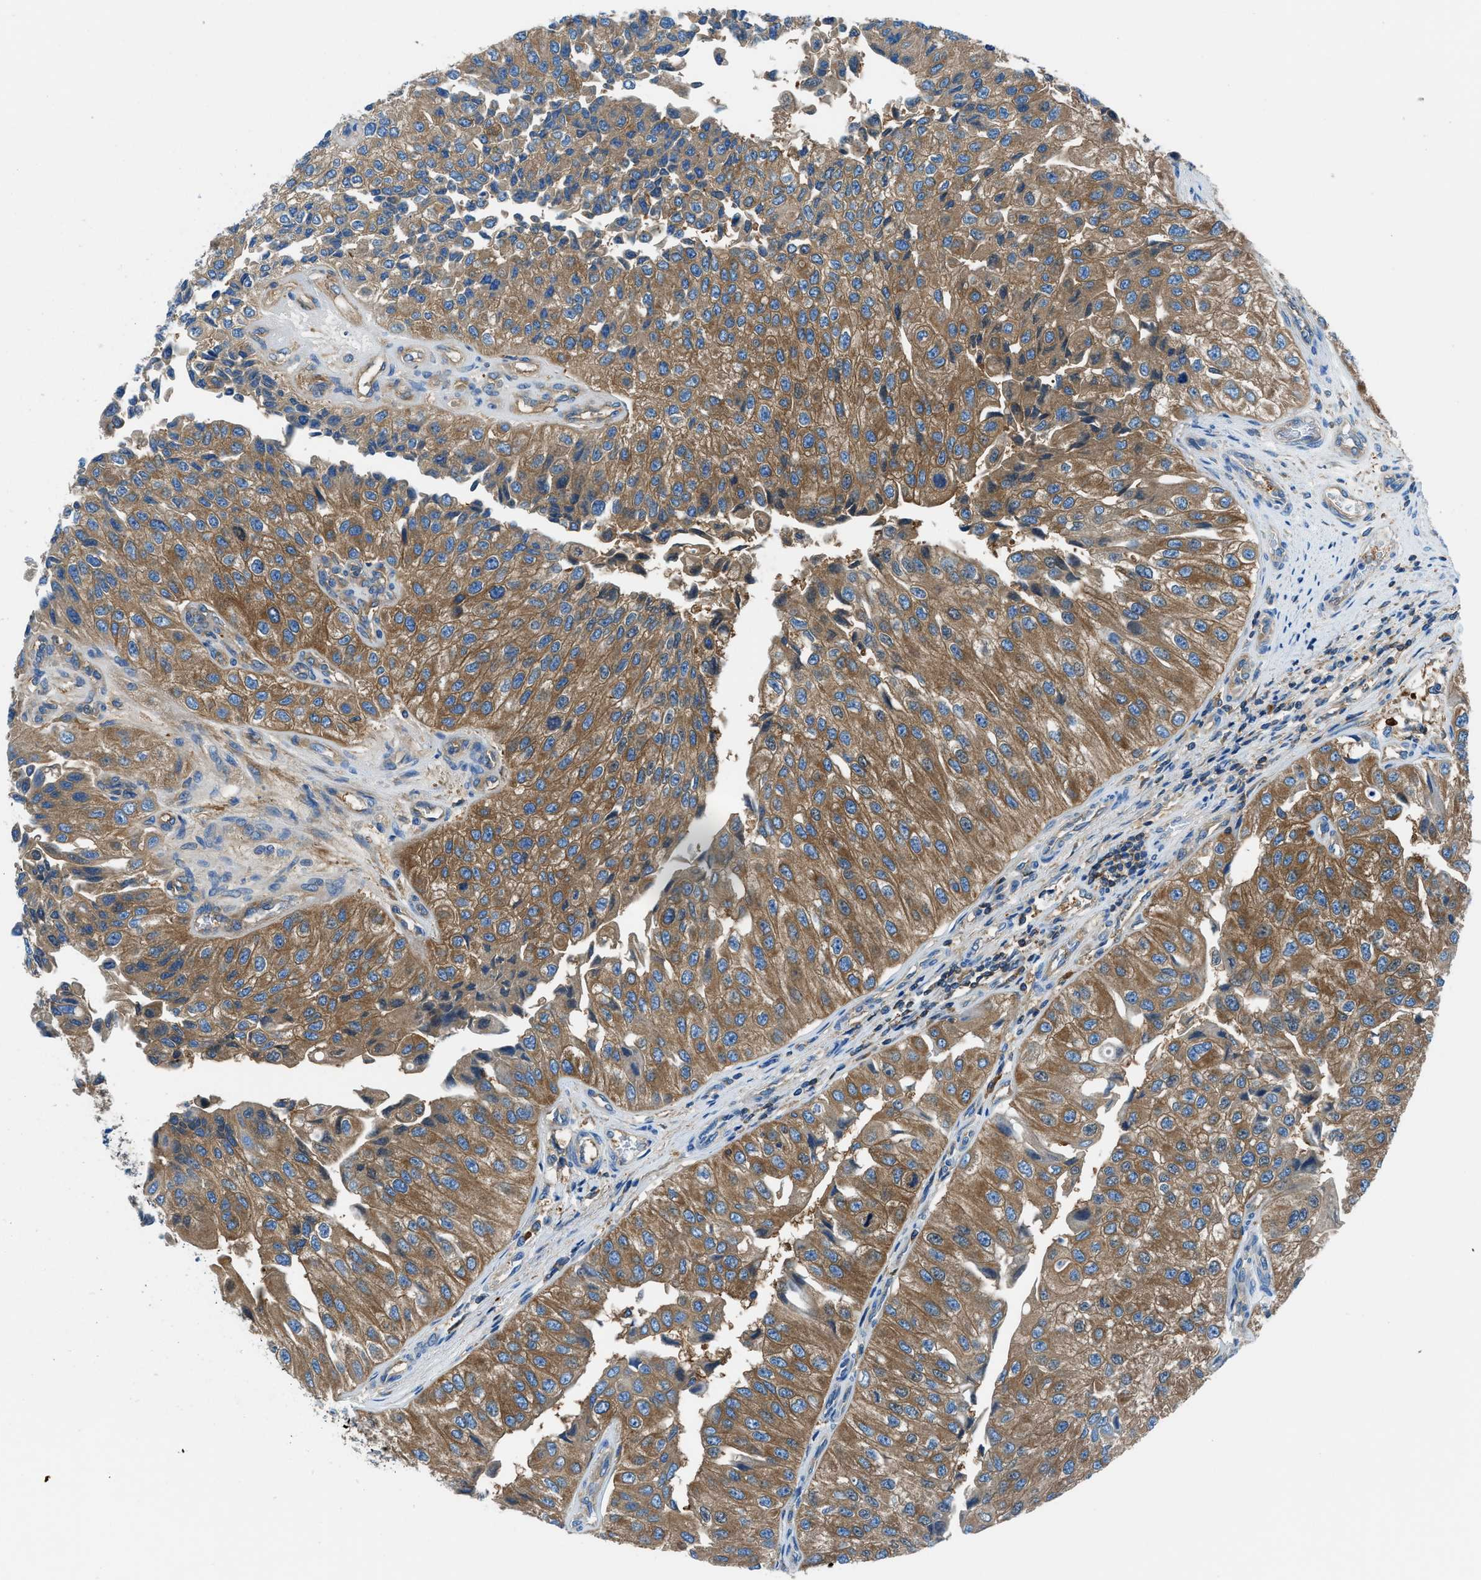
{"staining": {"intensity": "moderate", "quantity": ">75%", "location": "cytoplasmic/membranous"}, "tissue": "urothelial cancer", "cell_type": "Tumor cells", "image_type": "cancer", "snomed": [{"axis": "morphology", "description": "Urothelial carcinoma, High grade"}, {"axis": "topography", "description": "Kidney"}, {"axis": "topography", "description": "Urinary bladder"}], "caption": "Human urothelial cancer stained for a protein (brown) shows moderate cytoplasmic/membranous positive expression in approximately >75% of tumor cells.", "gene": "SARS1", "patient": {"sex": "male", "age": 77}}